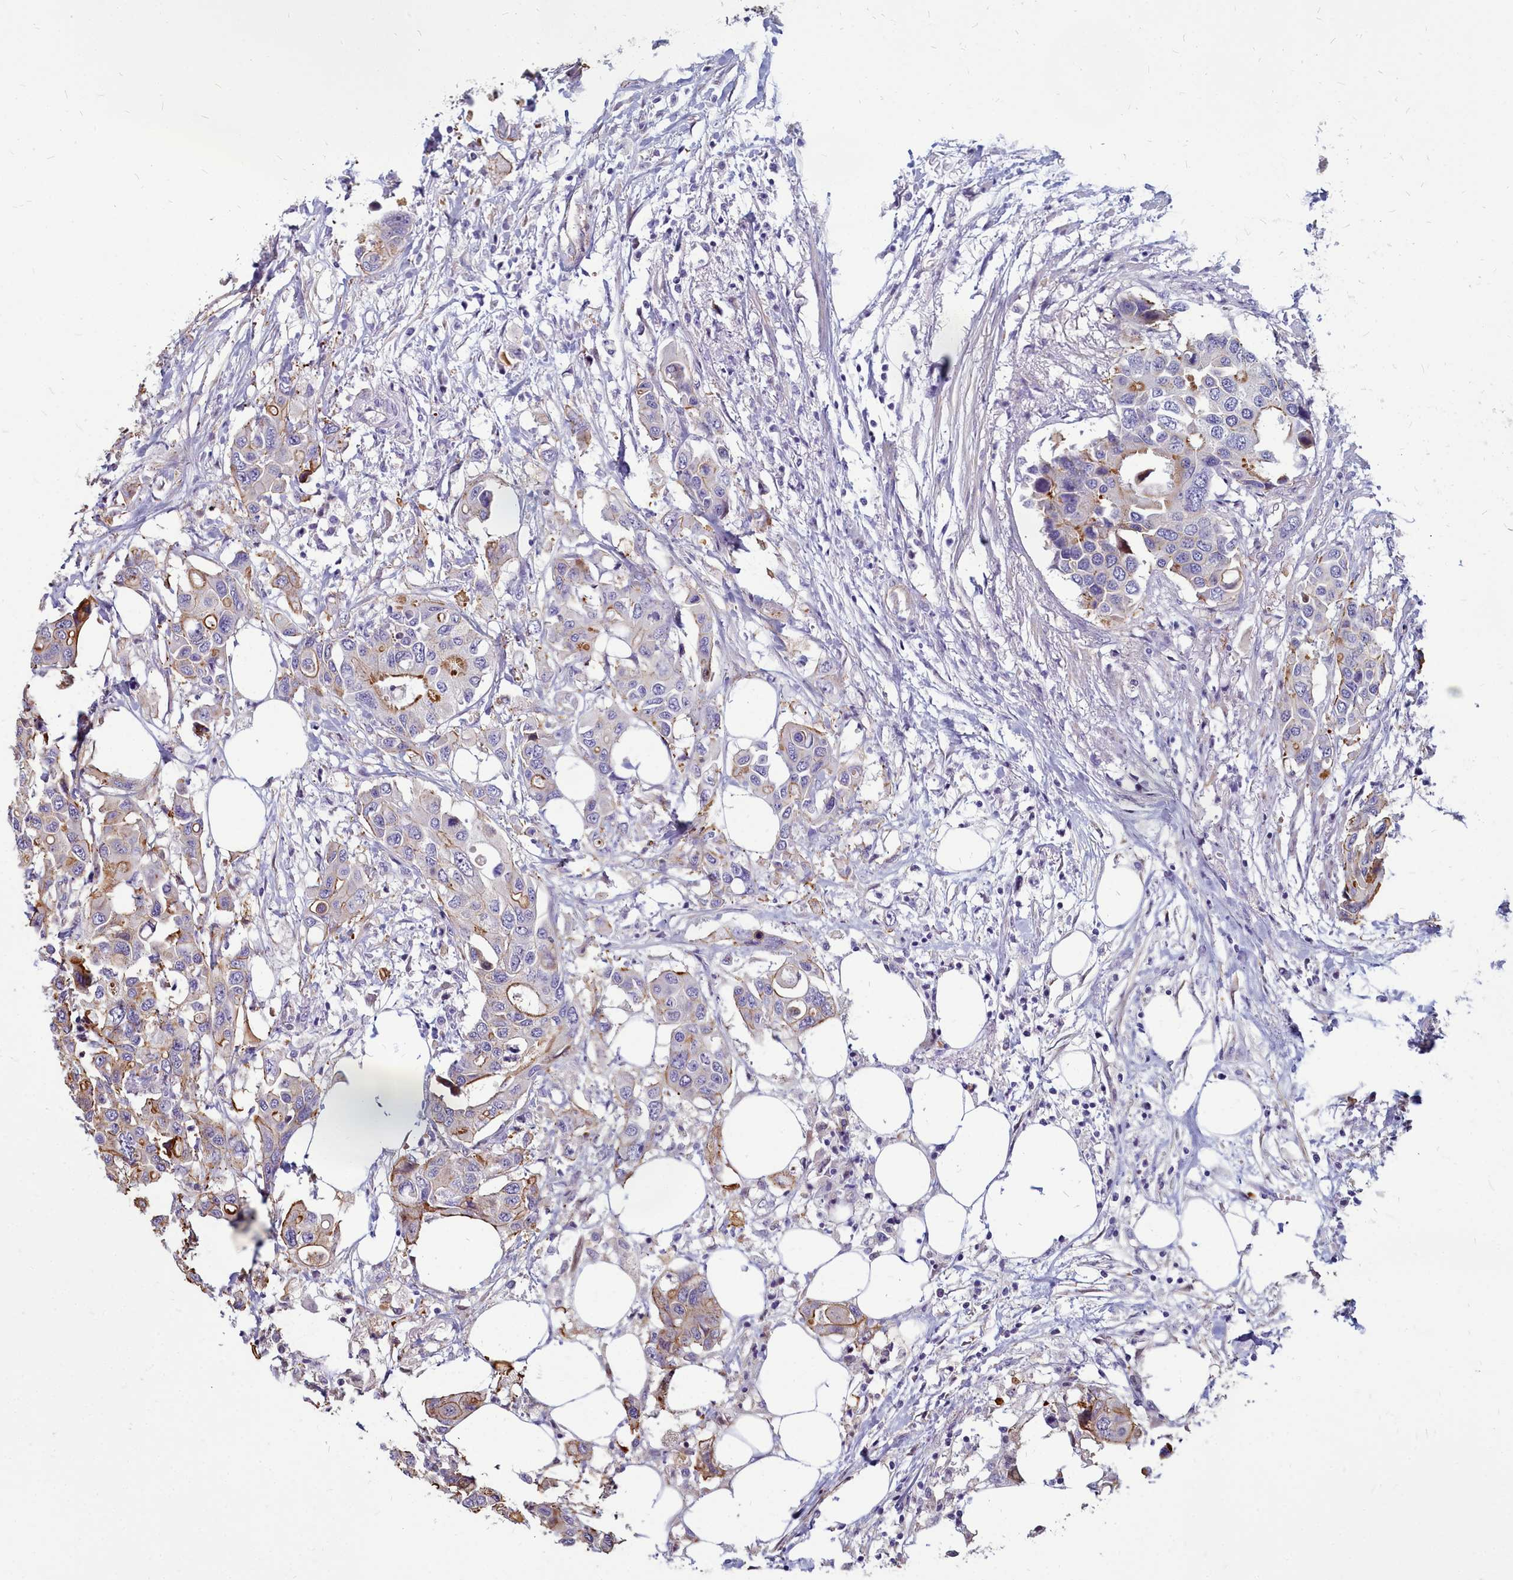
{"staining": {"intensity": "moderate", "quantity": "<25%", "location": "cytoplasmic/membranous"}, "tissue": "colorectal cancer", "cell_type": "Tumor cells", "image_type": "cancer", "snomed": [{"axis": "morphology", "description": "Adenocarcinoma, NOS"}, {"axis": "topography", "description": "Colon"}], "caption": "Human colorectal cancer (adenocarcinoma) stained with a protein marker displays moderate staining in tumor cells.", "gene": "TTC5", "patient": {"sex": "male", "age": 77}}